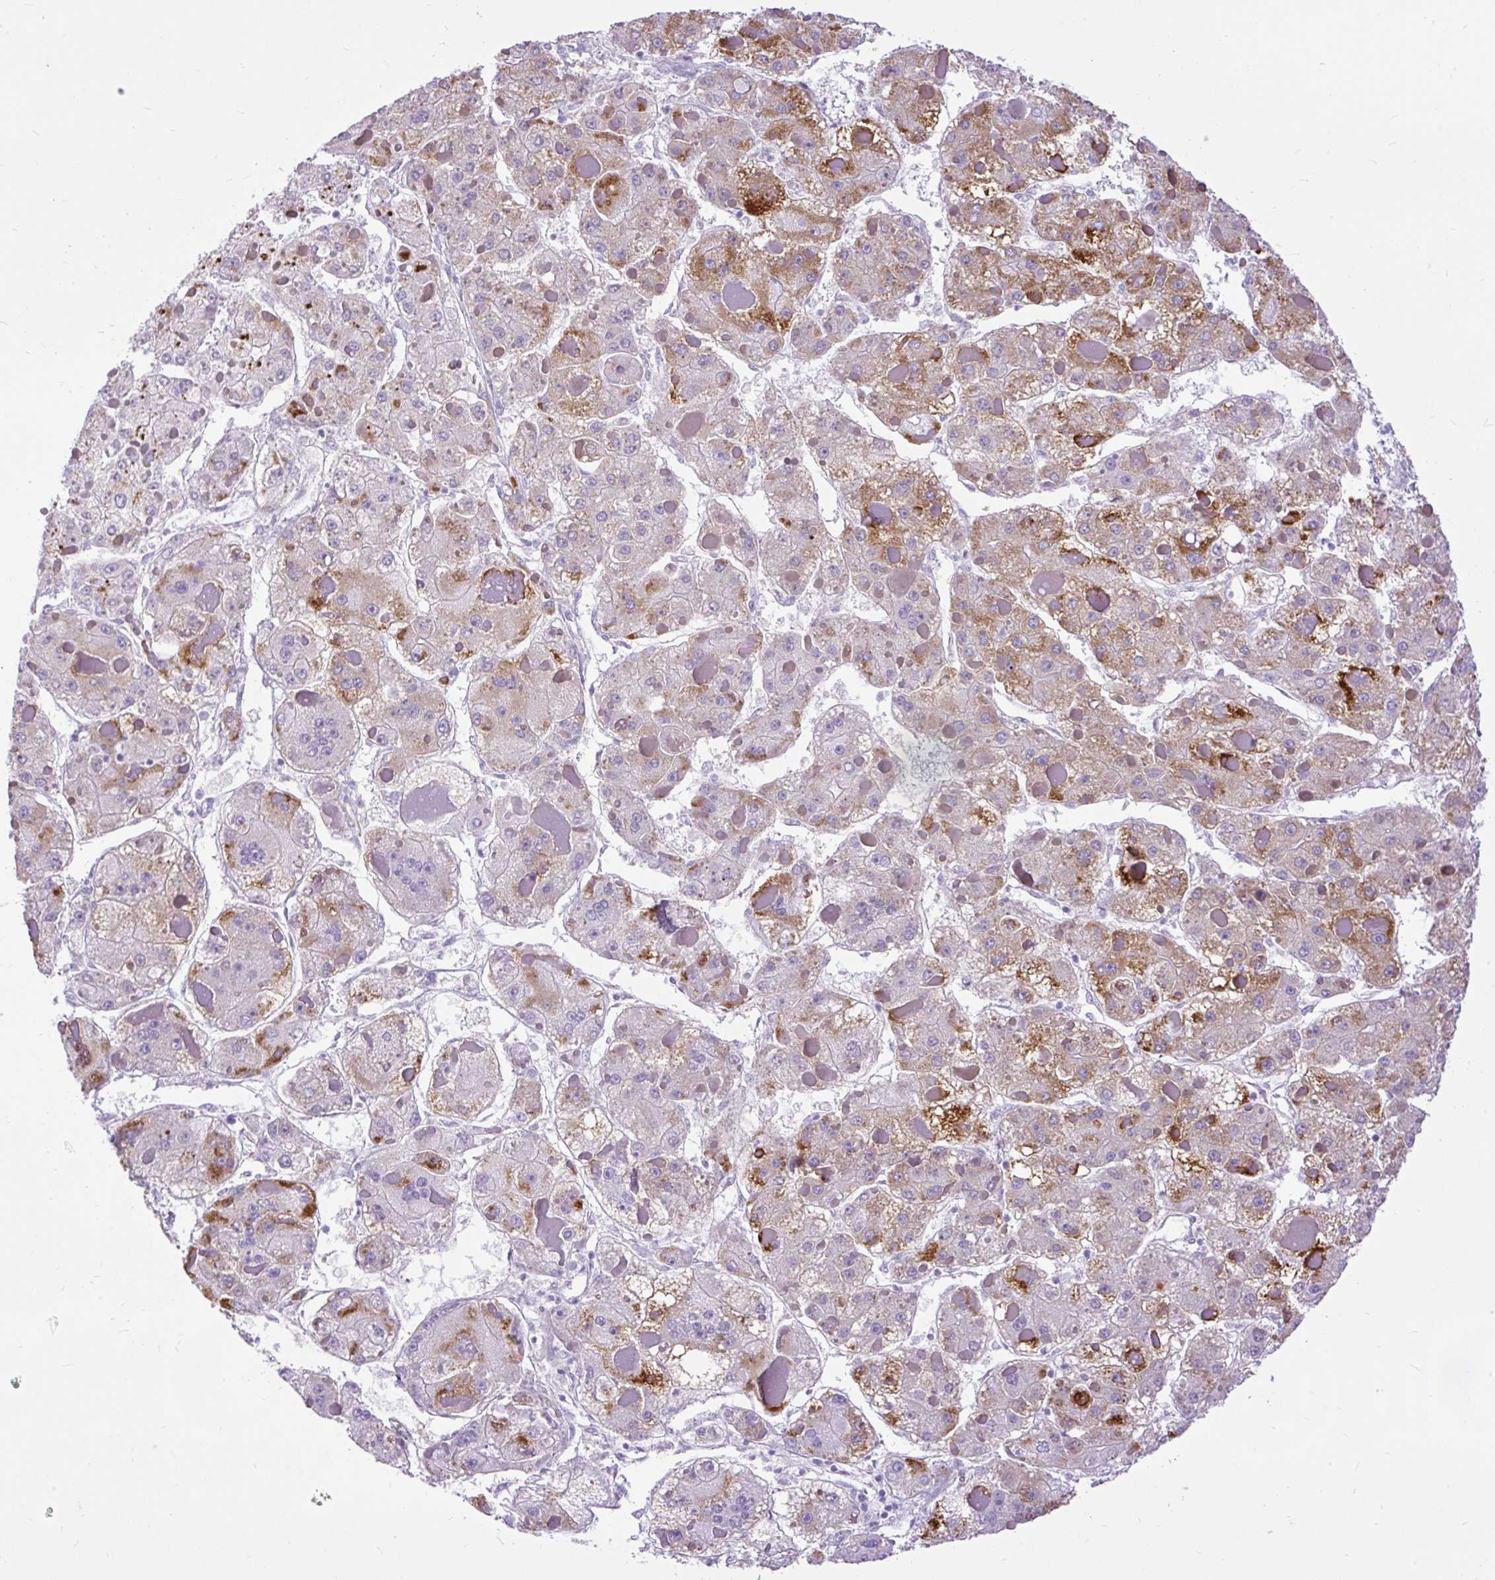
{"staining": {"intensity": "moderate", "quantity": "25%-75%", "location": "cytoplasmic/membranous"}, "tissue": "liver cancer", "cell_type": "Tumor cells", "image_type": "cancer", "snomed": [{"axis": "morphology", "description": "Carcinoma, Hepatocellular, NOS"}, {"axis": "topography", "description": "Liver"}], "caption": "Immunohistochemistry (IHC) staining of liver hepatocellular carcinoma, which shows medium levels of moderate cytoplasmic/membranous staining in approximately 25%-75% of tumor cells indicating moderate cytoplasmic/membranous protein staining. The staining was performed using DAB (3,3'-diaminobenzidine) (brown) for protein detection and nuclei were counterstained in hematoxylin (blue).", "gene": "ZNF256", "patient": {"sex": "female", "age": 73}}